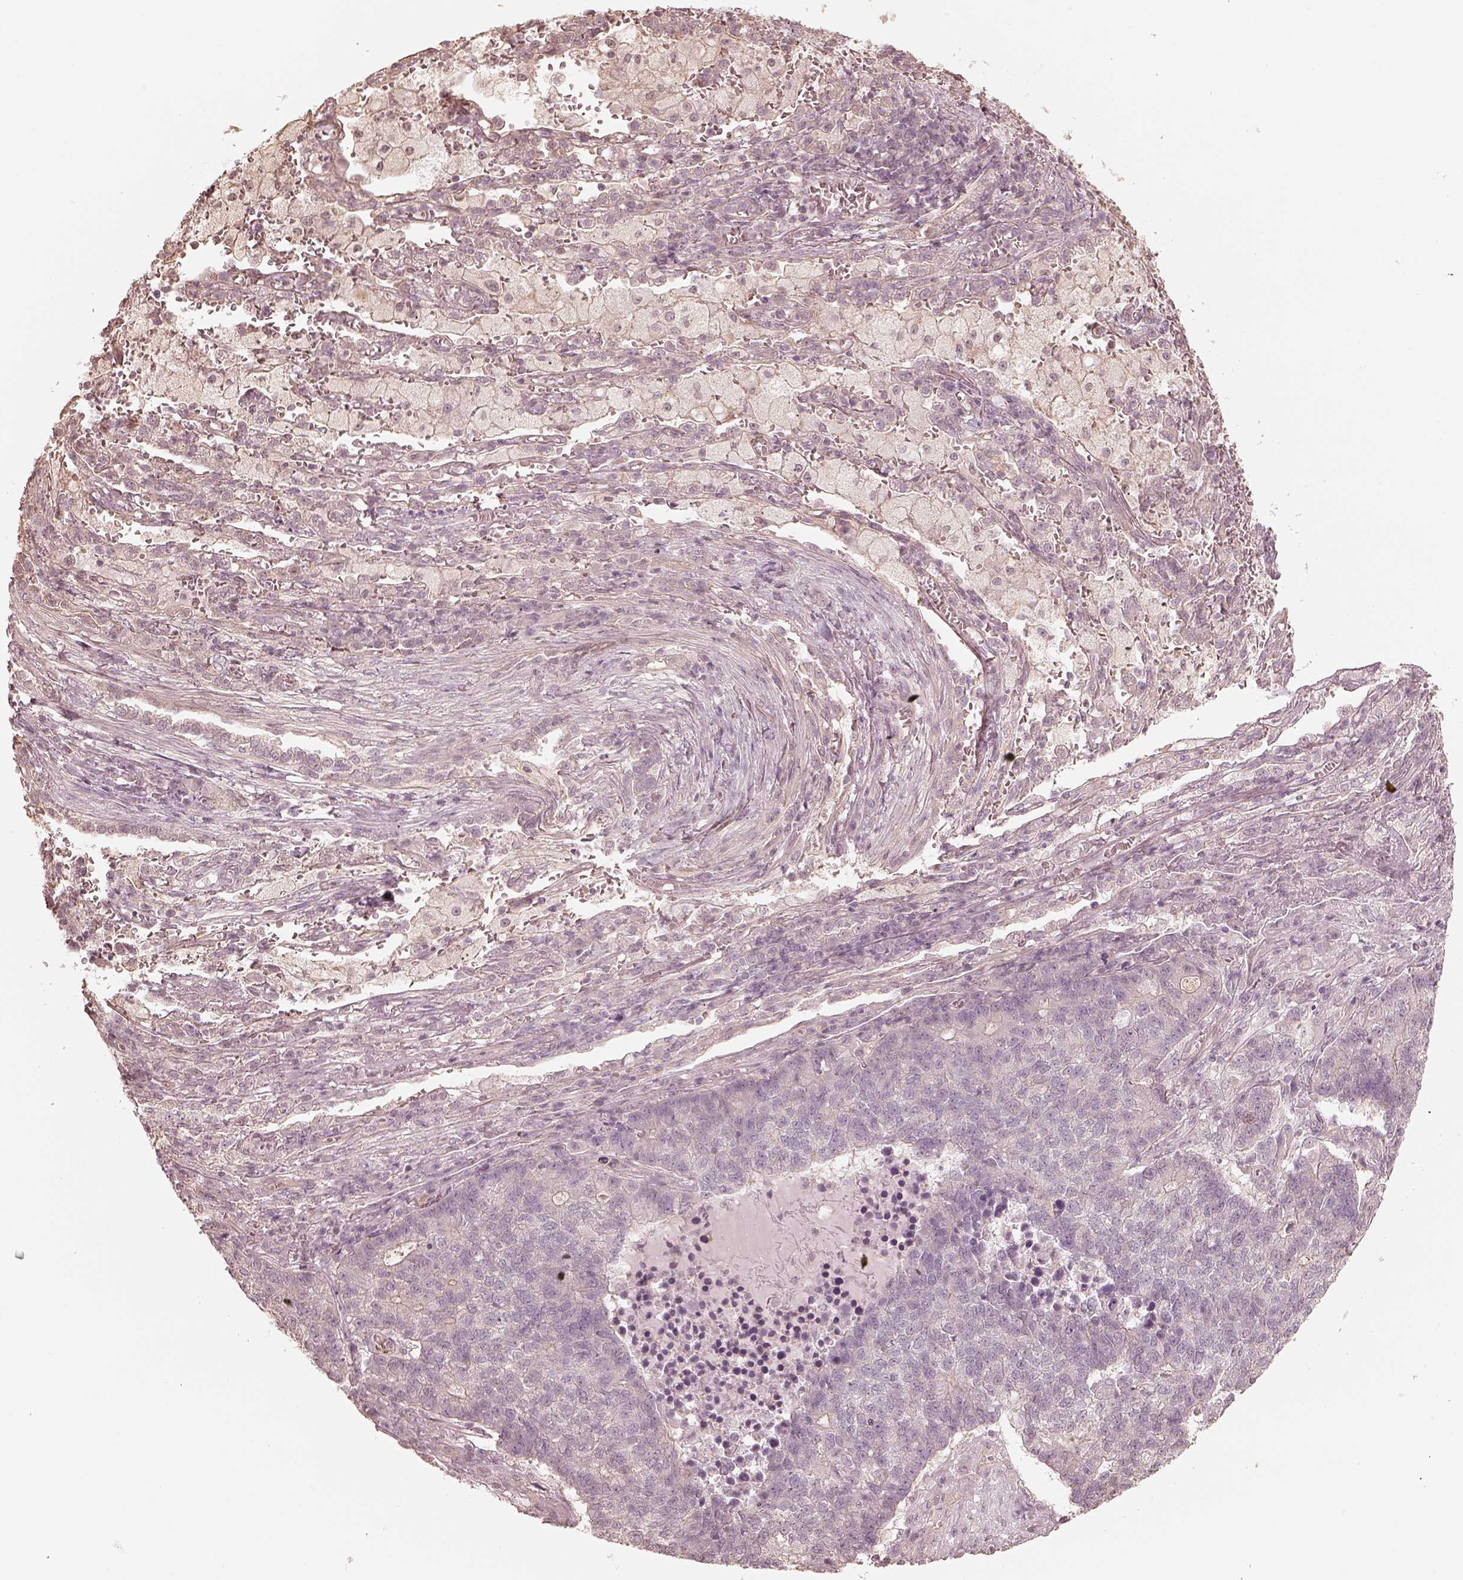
{"staining": {"intensity": "negative", "quantity": "none", "location": "none"}, "tissue": "lung cancer", "cell_type": "Tumor cells", "image_type": "cancer", "snomed": [{"axis": "morphology", "description": "Adenocarcinoma, NOS"}, {"axis": "topography", "description": "Lung"}], "caption": "Immunohistochemistry (IHC) of adenocarcinoma (lung) displays no staining in tumor cells. (Brightfield microscopy of DAB (3,3'-diaminobenzidine) IHC at high magnification).", "gene": "KIF5C", "patient": {"sex": "male", "age": 57}}